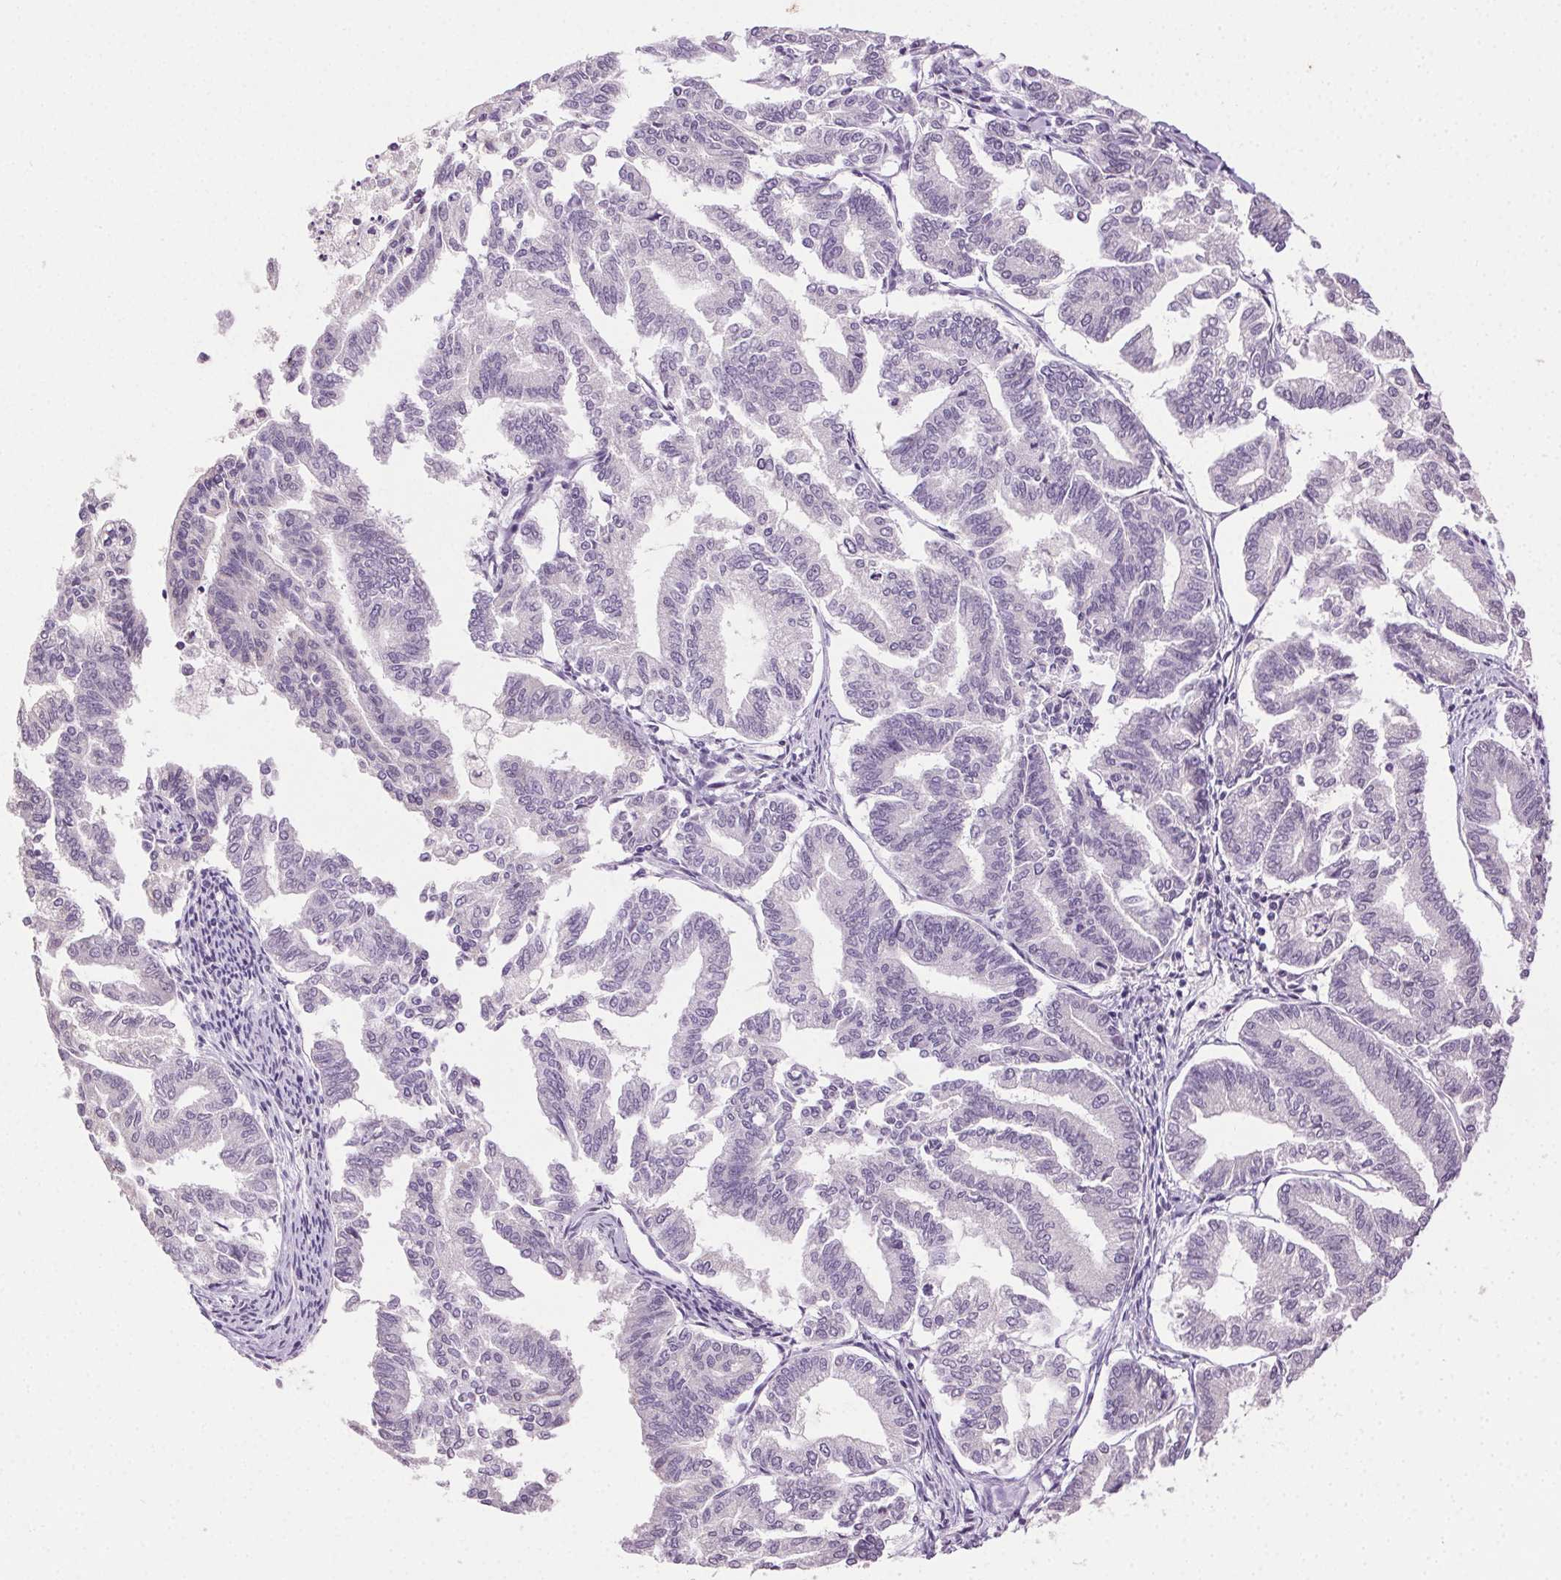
{"staining": {"intensity": "negative", "quantity": "none", "location": "none"}, "tissue": "endometrial cancer", "cell_type": "Tumor cells", "image_type": "cancer", "snomed": [{"axis": "morphology", "description": "Adenocarcinoma, NOS"}, {"axis": "topography", "description": "Endometrium"}], "caption": "Protein analysis of adenocarcinoma (endometrial) shows no significant staining in tumor cells.", "gene": "CLDN10", "patient": {"sex": "female", "age": 79}}